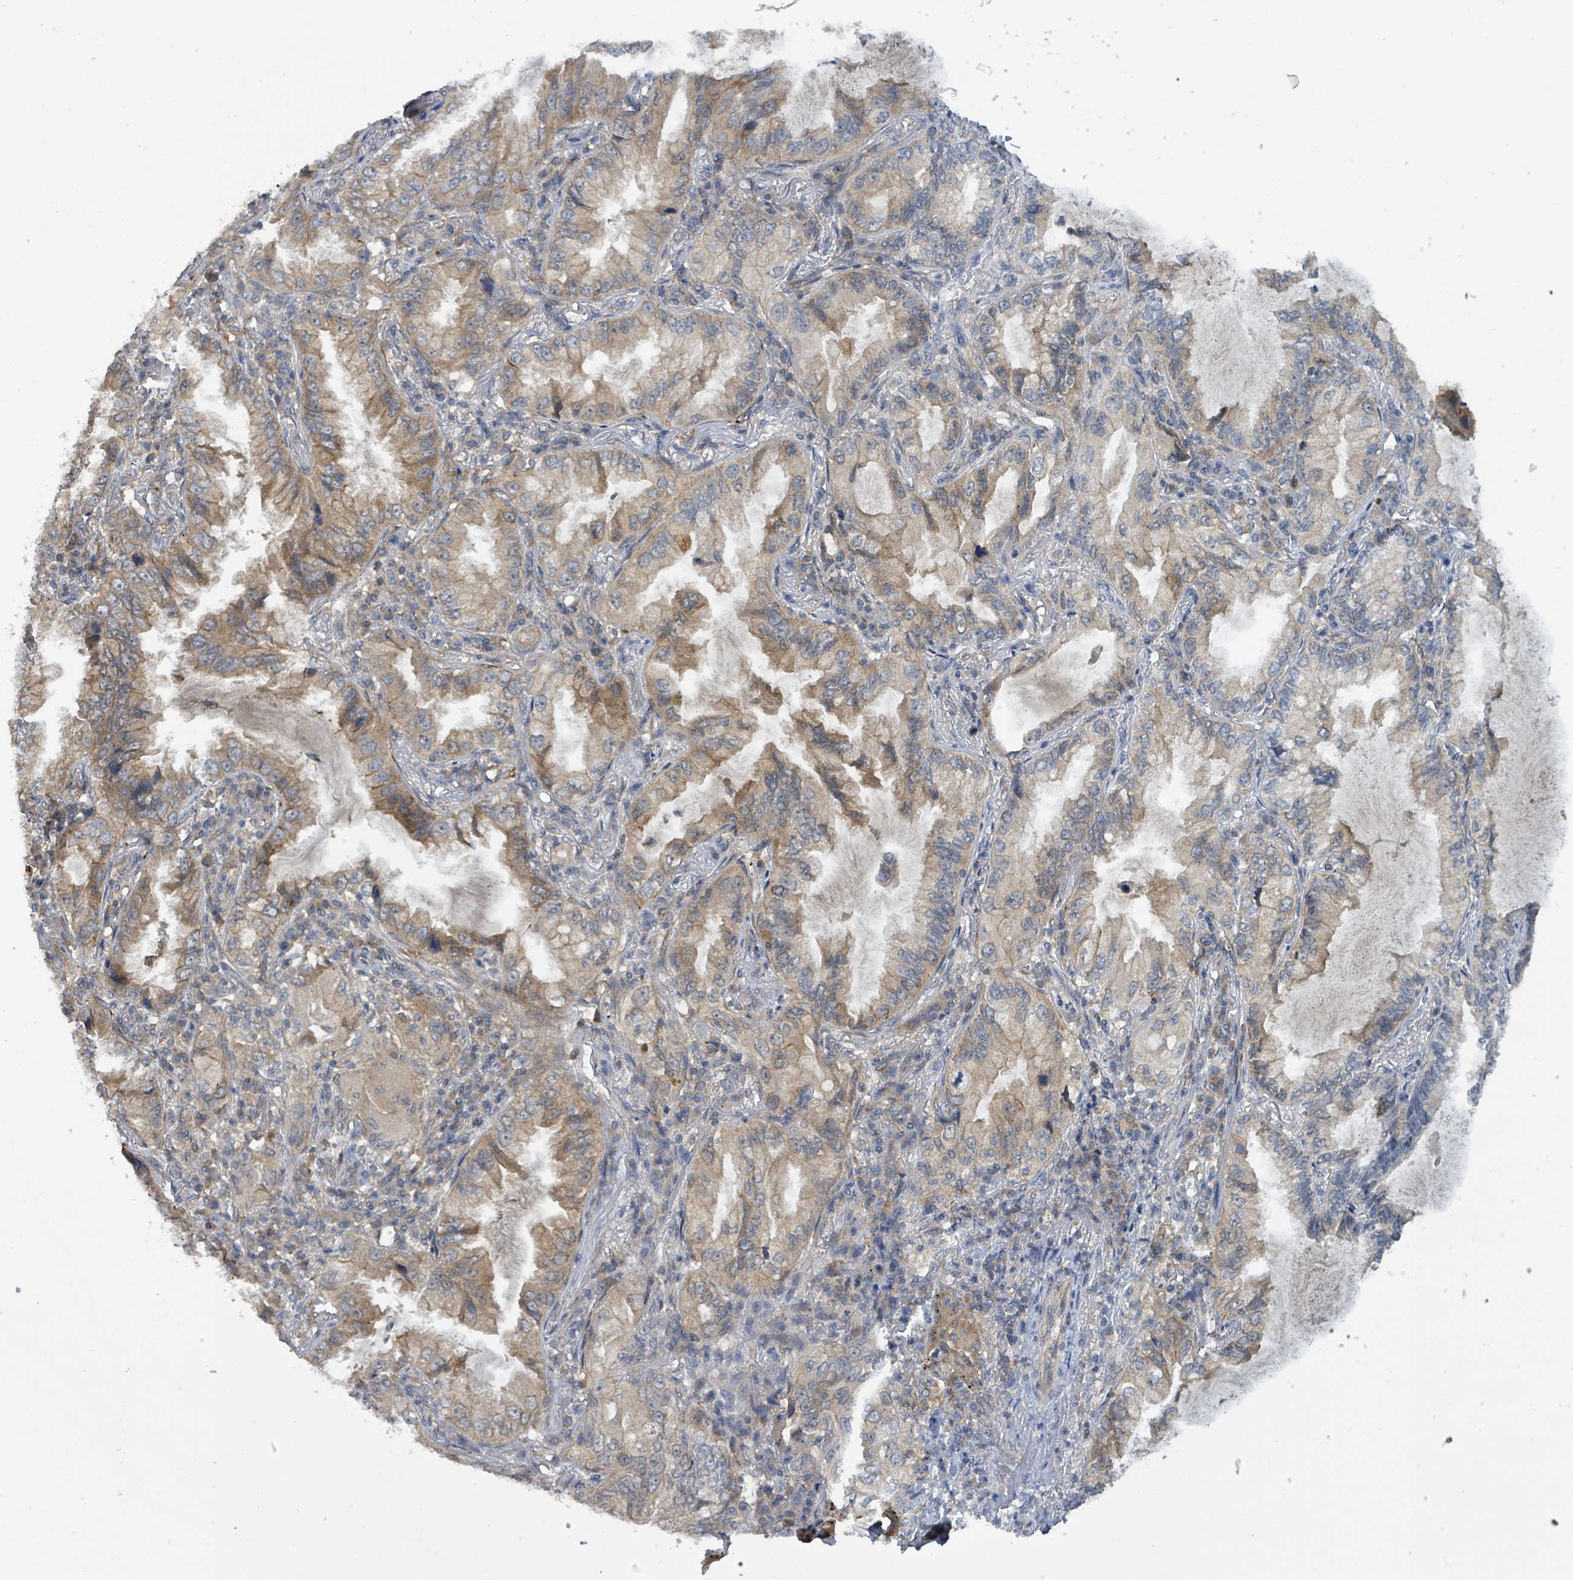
{"staining": {"intensity": "moderate", "quantity": ">75%", "location": "cytoplasmic/membranous"}, "tissue": "lung cancer", "cell_type": "Tumor cells", "image_type": "cancer", "snomed": [{"axis": "morphology", "description": "Adenocarcinoma, NOS"}, {"axis": "topography", "description": "Lung"}], "caption": "Immunohistochemical staining of human lung adenocarcinoma demonstrates medium levels of moderate cytoplasmic/membranous protein staining in approximately >75% of tumor cells. (Brightfield microscopy of DAB IHC at high magnification).", "gene": "CCDC121", "patient": {"sex": "female", "age": 69}}